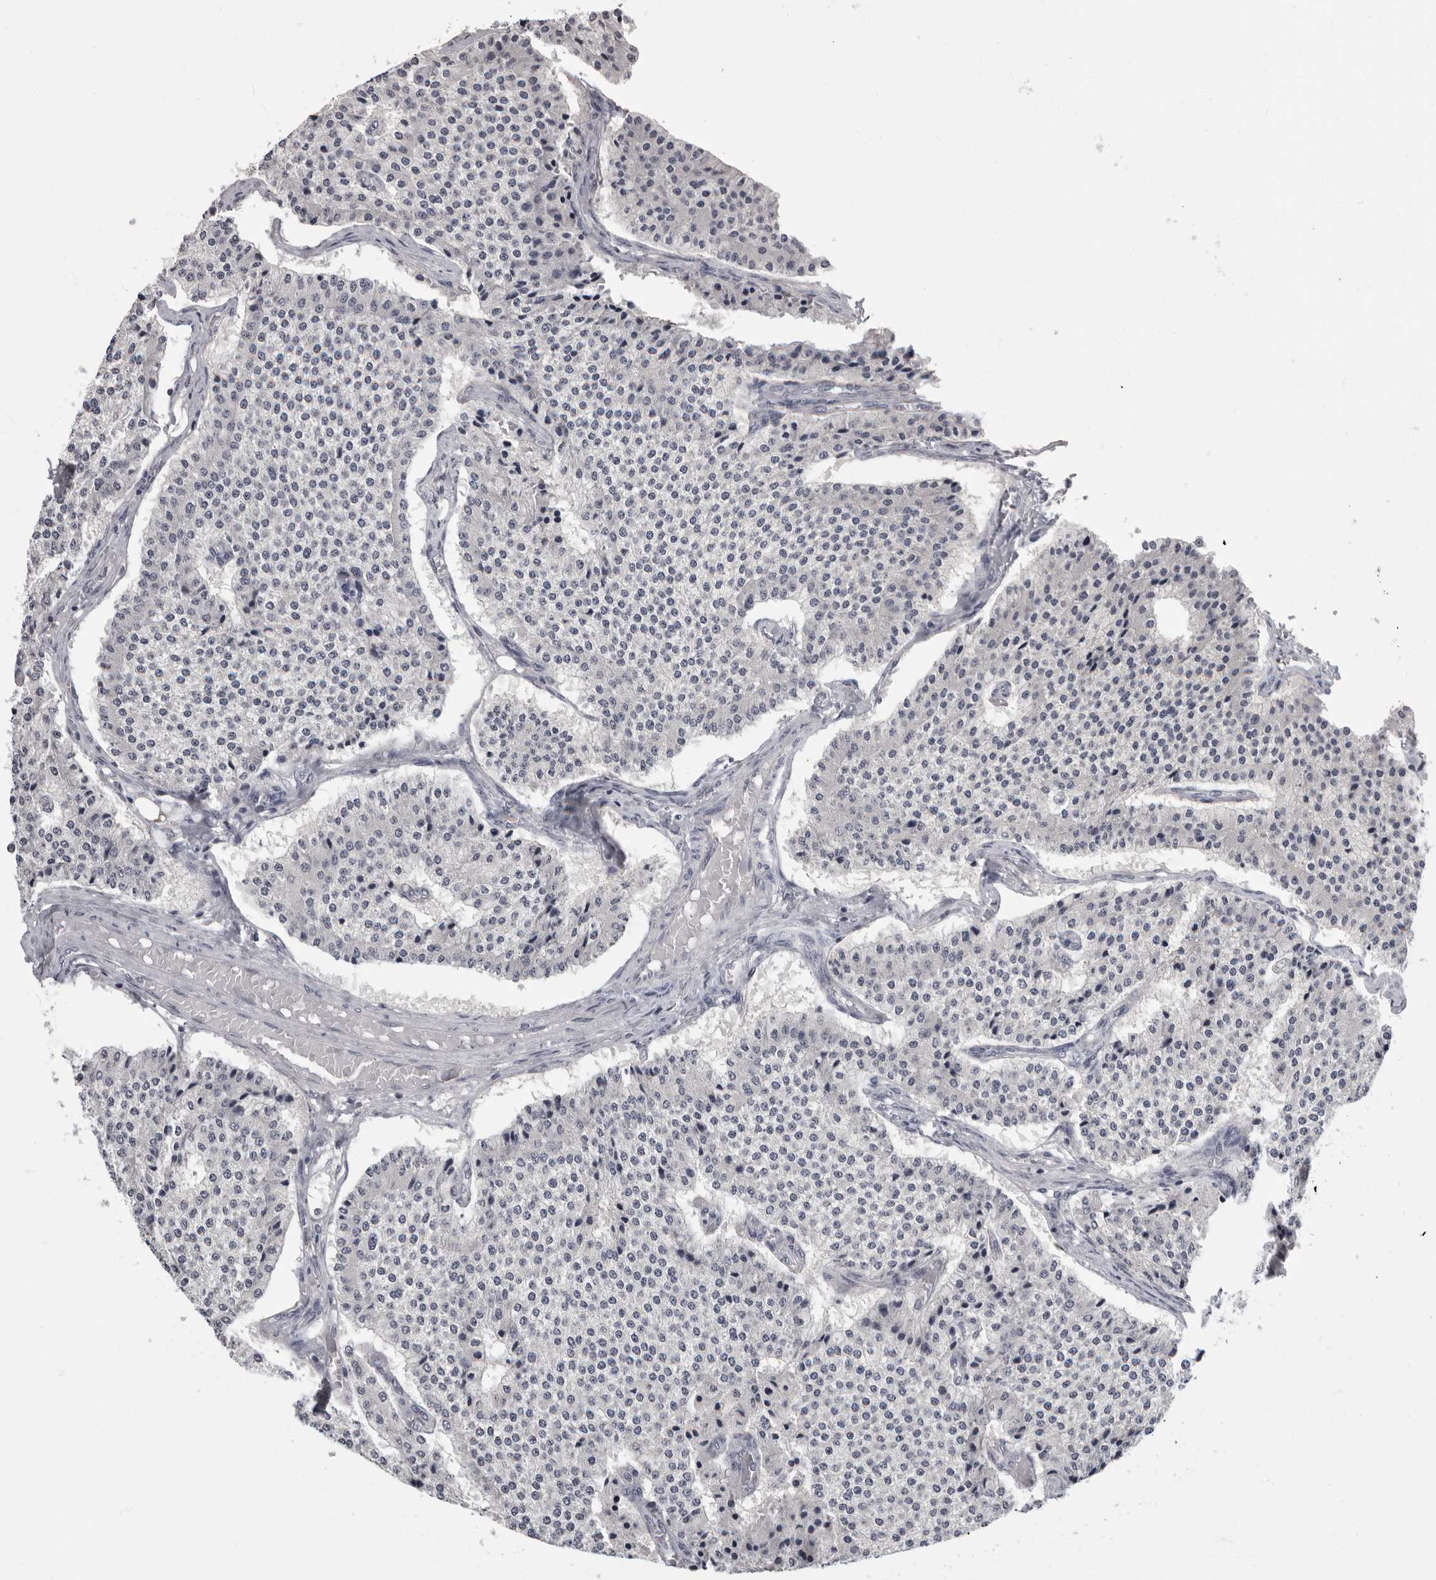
{"staining": {"intensity": "negative", "quantity": "none", "location": "none"}, "tissue": "carcinoid", "cell_type": "Tumor cells", "image_type": "cancer", "snomed": [{"axis": "morphology", "description": "Carcinoid, malignant, NOS"}, {"axis": "topography", "description": "Colon"}], "caption": "Image shows no significant protein positivity in tumor cells of malignant carcinoid.", "gene": "MRTO4", "patient": {"sex": "female", "age": 52}}